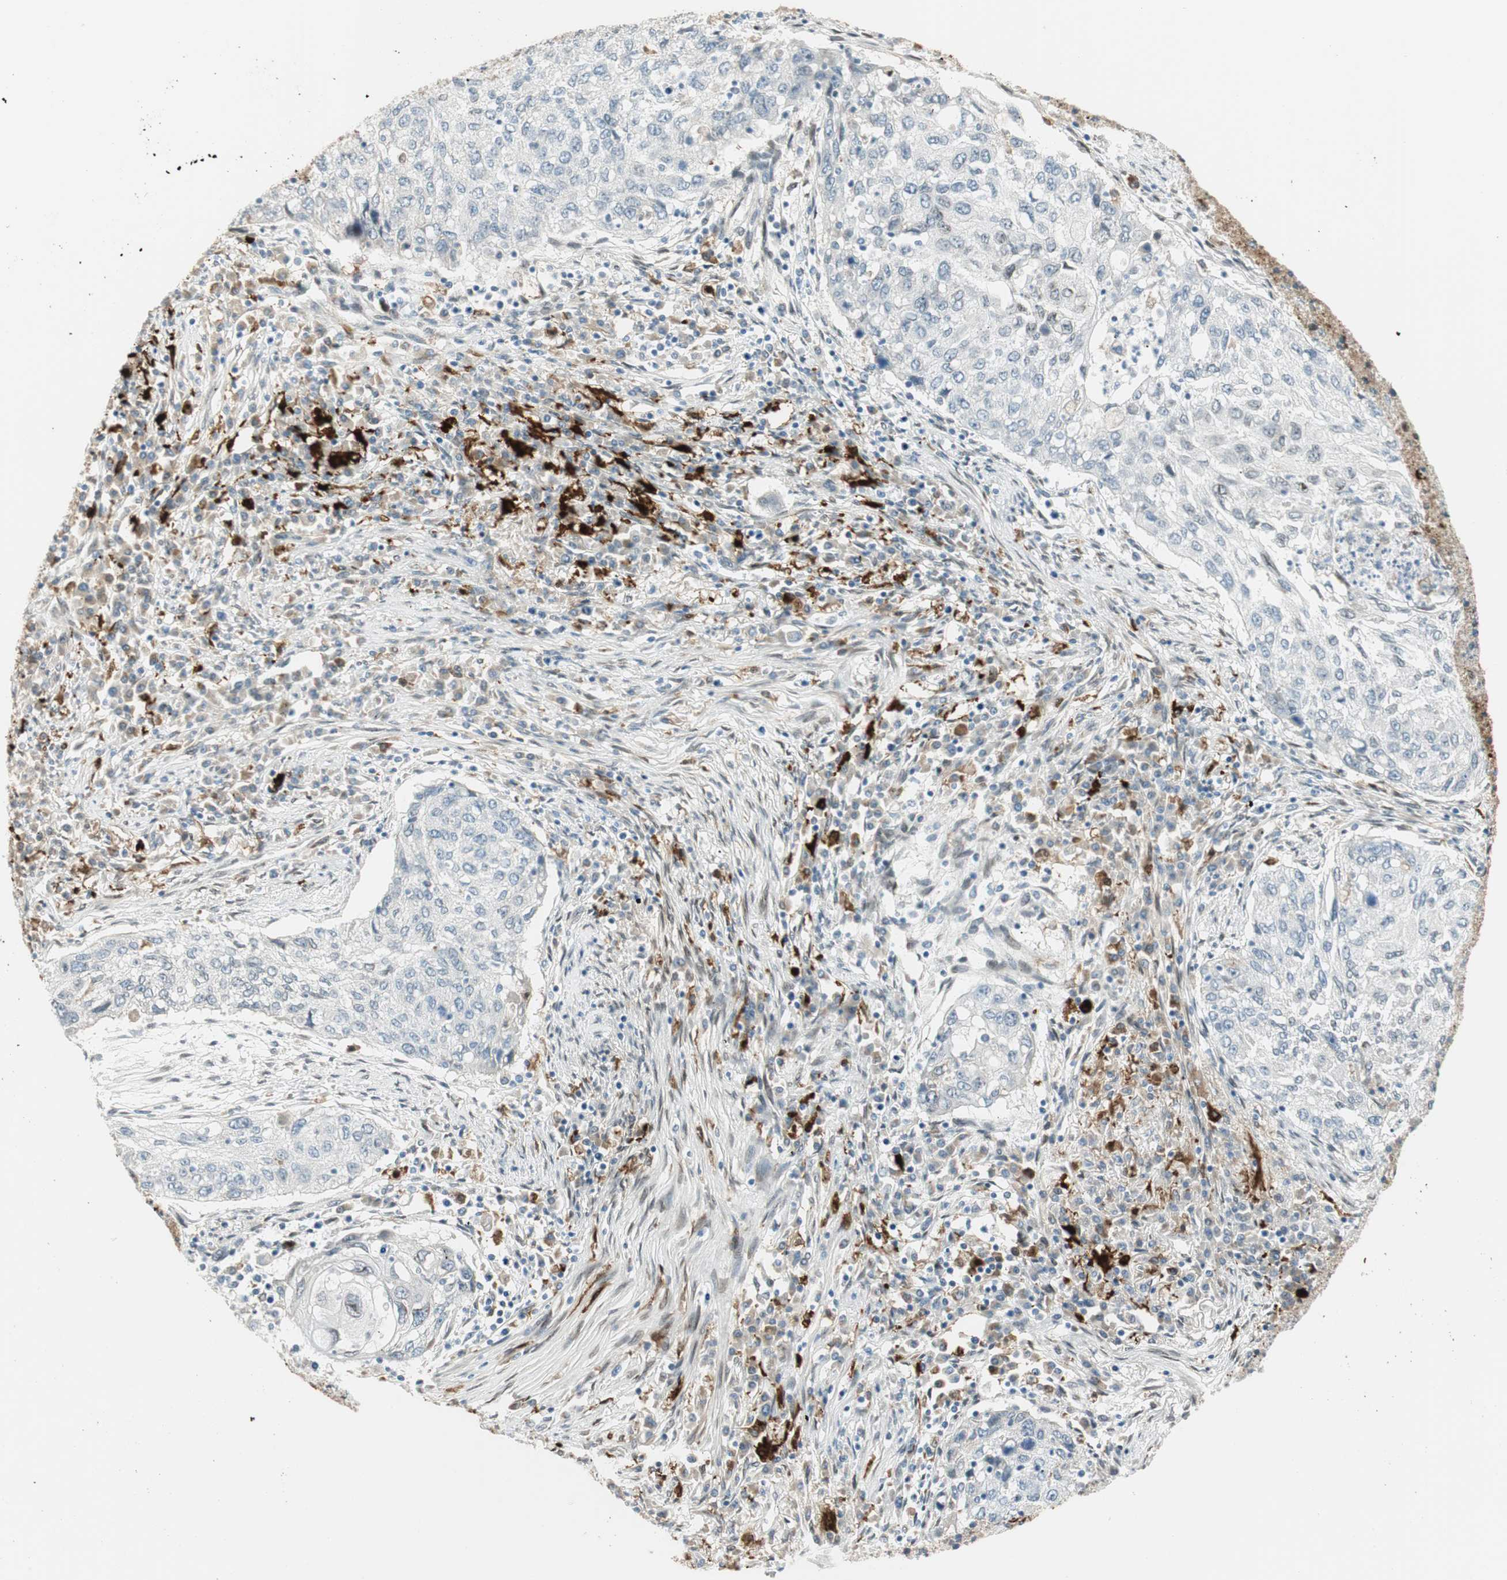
{"staining": {"intensity": "negative", "quantity": "none", "location": "none"}, "tissue": "lung cancer", "cell_type": "Tumor cells", "image_type": "cancer", "snomed": [{"axis": "morphology", "description": "Squamous cell carcinoma, NOS"}, {"axis": "topography", "description": "Lung"}], "caption": "Immunohistochemical staining of human lung squamous cell carcinoma exhibits no significant expression in tumor cells.", "gene": "TMEM260", "patient": {"sex": "female", "age": 63}}